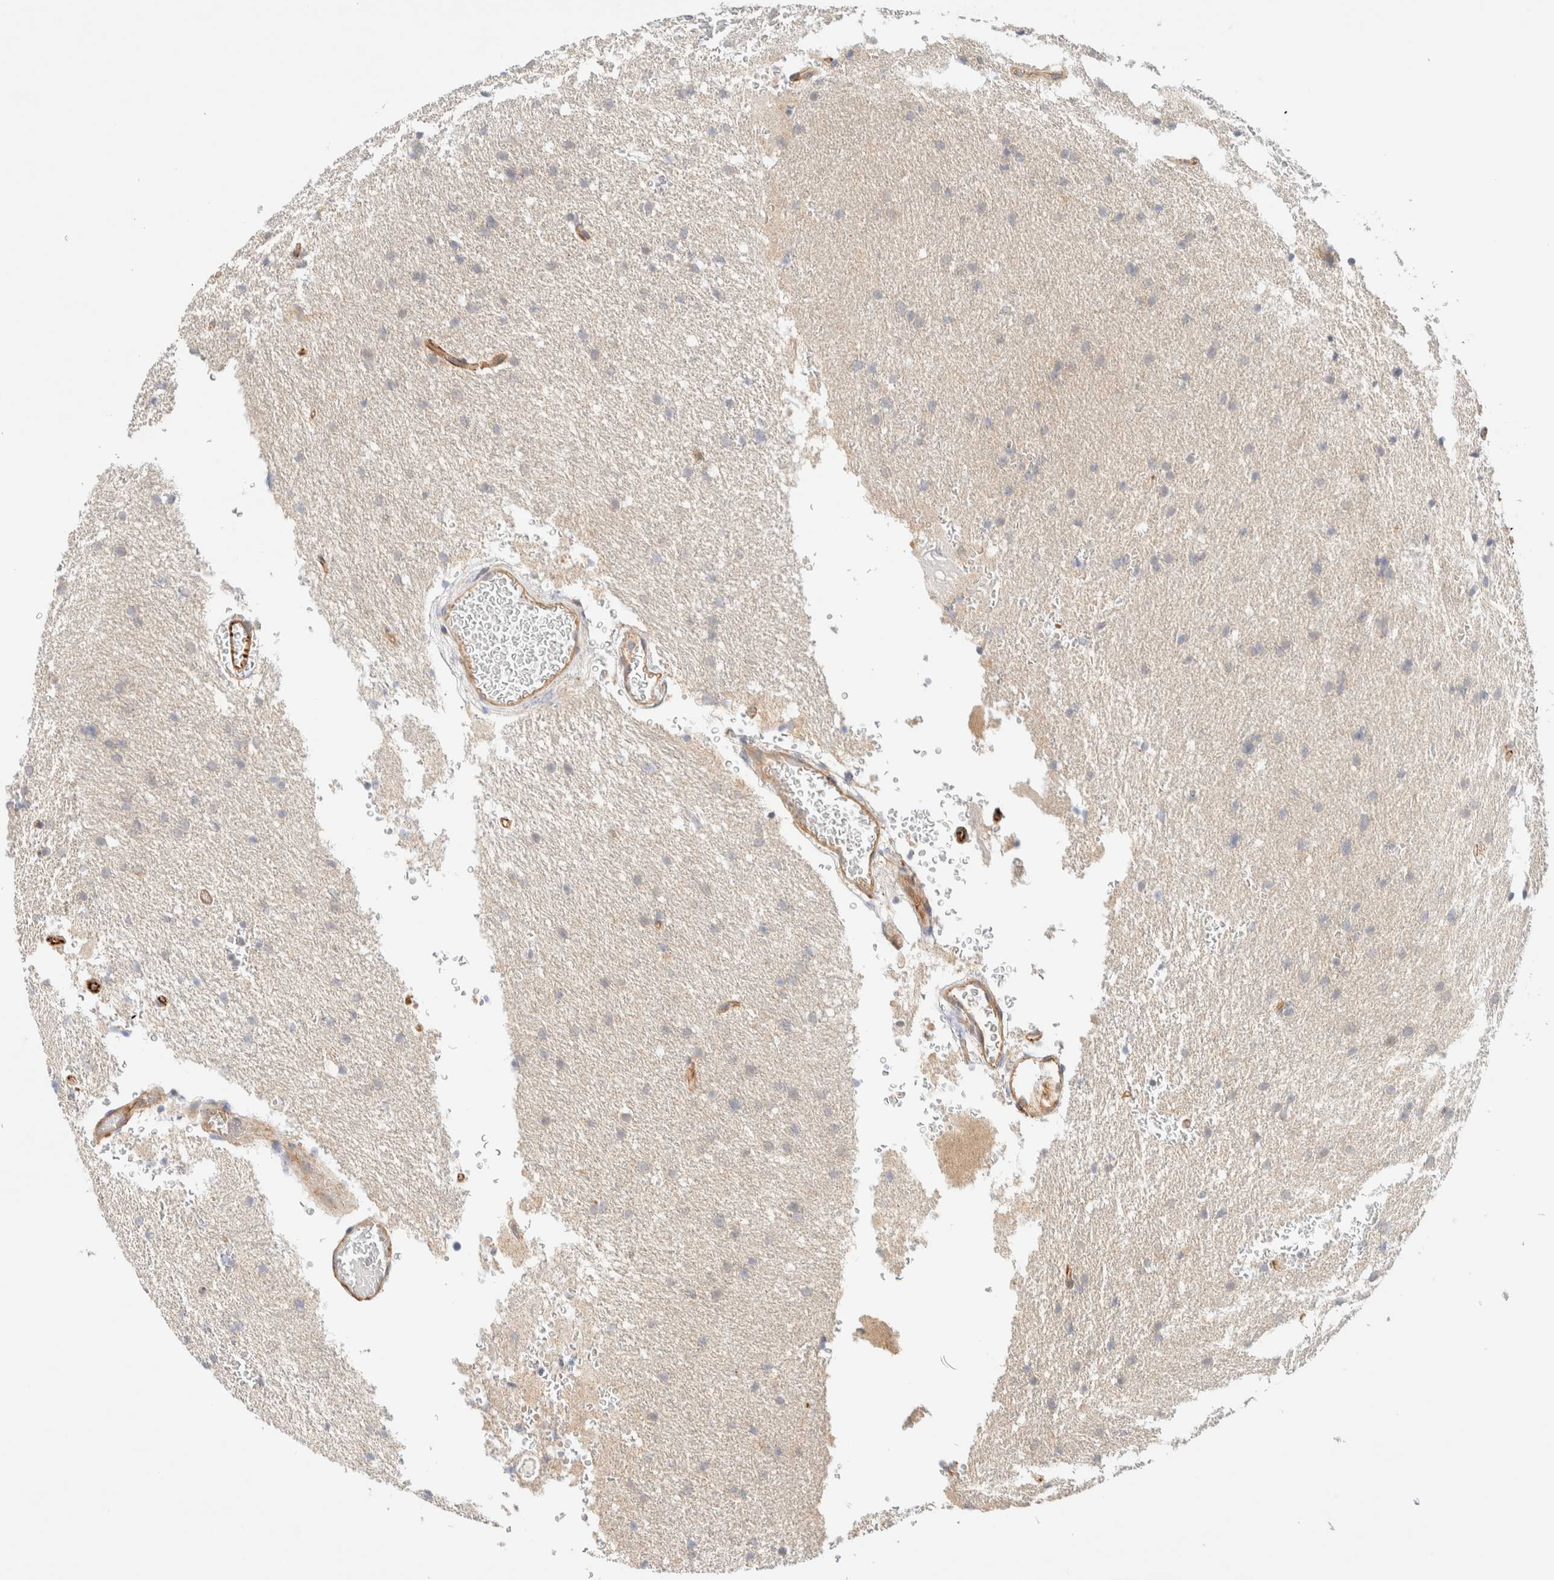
{"staining": {"intensity": "negative", "quantity": "none", "location": "none"}, "tissue": "glioma", "cell_type": "Tumor cells", "image_type": "cancer", "snomed": [{"axis": "morphology", "description": "Glioma, malignant, Low grade"}, {"axis": "topography", "description": "Brain"}], "caption": "High magnification brightfield microscopy of malignant glioma (low-grade) stained with DAB (brown) and counterstained with hematoxylin (blue): tumor cells show no significant expression.", "gene": "FAT1", "patient": {"sex": "female", "age": 37}}